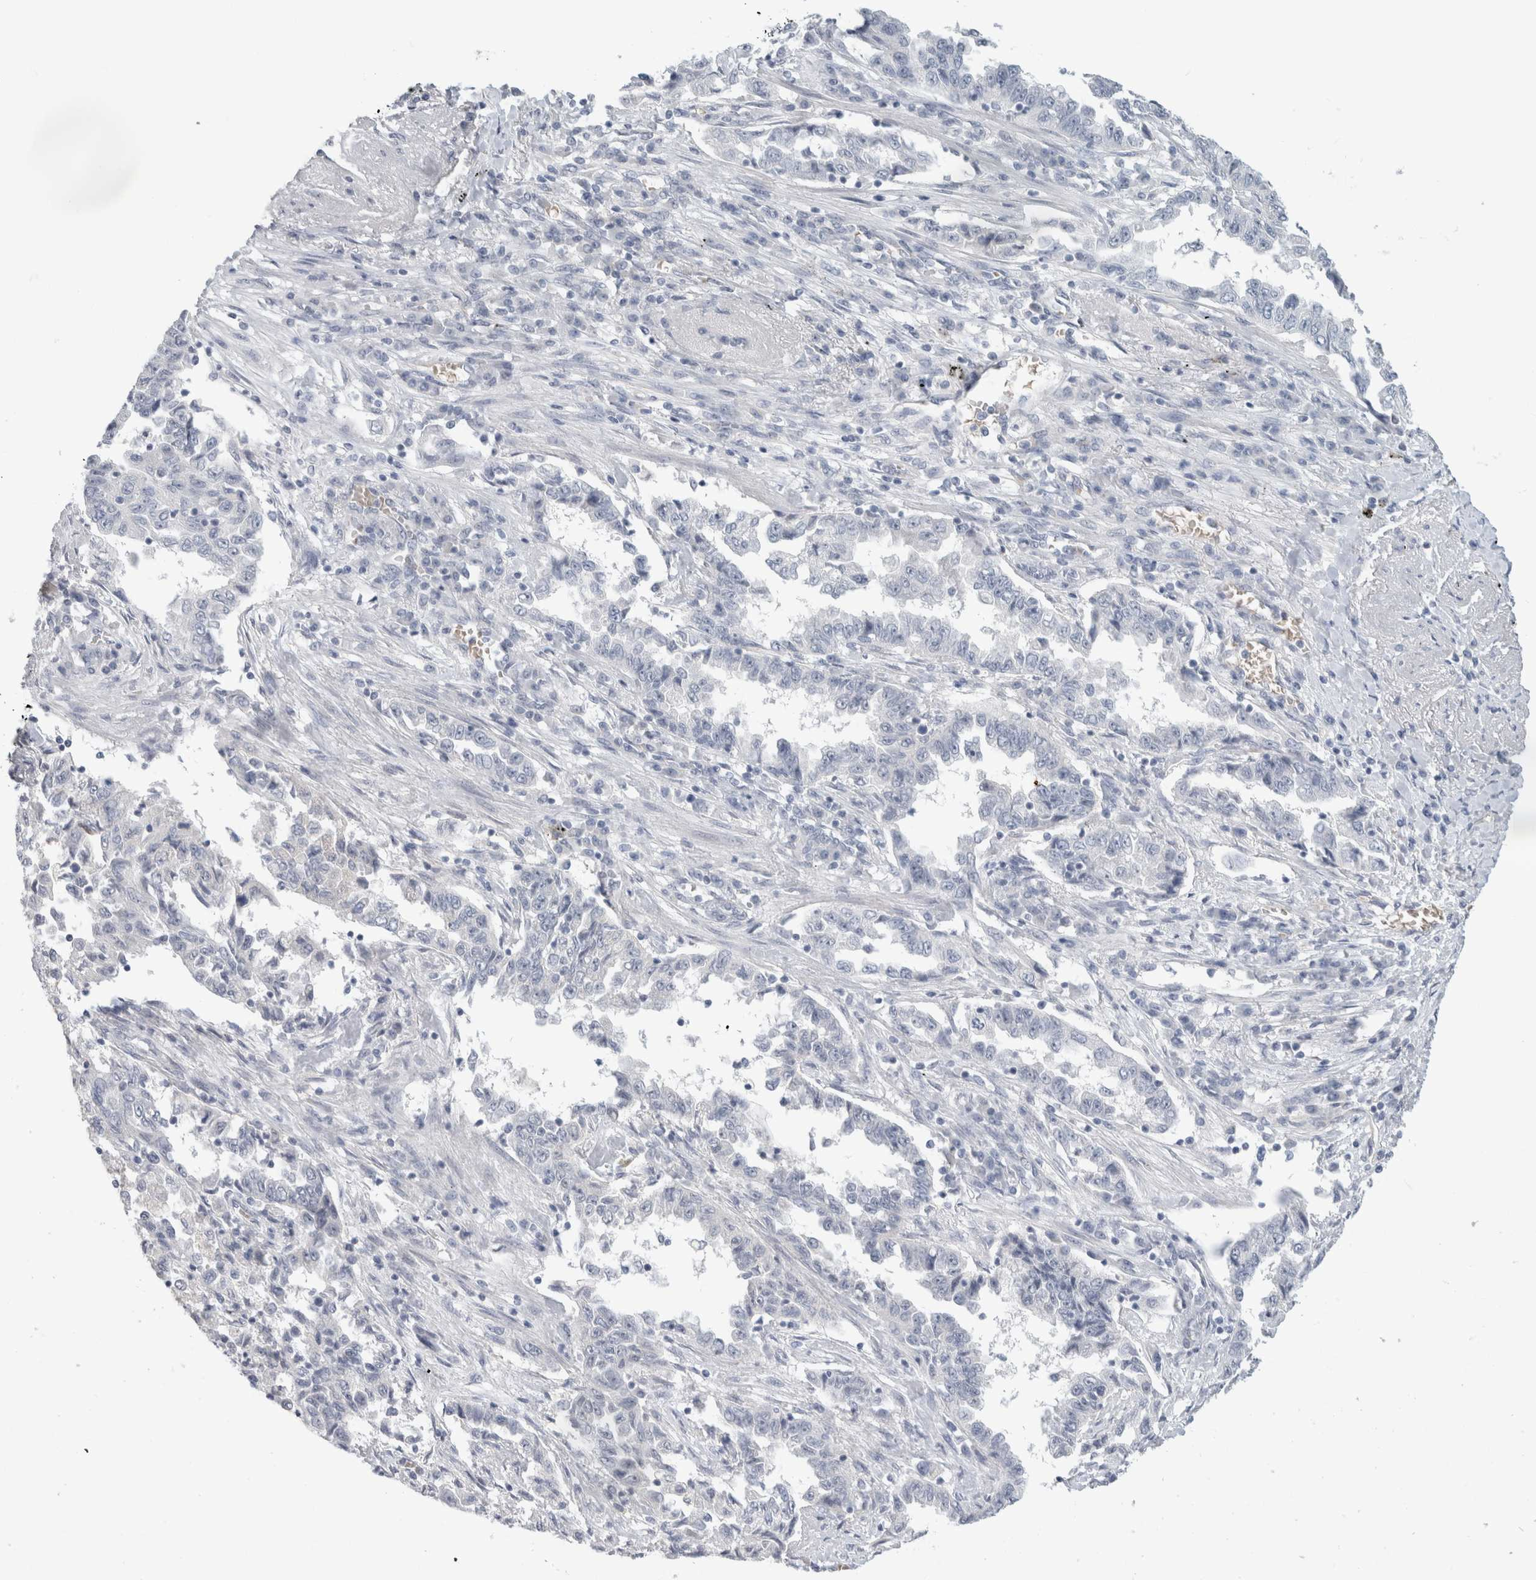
{"staining": {"intensity": "negative", "quantity": "none", "location": "none"}, "tissue": "lung cancer", "cell_type": "Tumor cells", "image_type": "cancer", "snomed": [{"axis": "morphology", "description": "Adenocarcinoma, NOS"}, {"axis": "topography", "description": "Lung"}], "caption": "IHC photomicrograph of adenocarcinoma (lung) stained for a protein (brown), which exhibits no staining in tumor cells. (Stains: DAB immunohistochemistry with hematoxylin counter stain, Microscopy: brightfield microscopy at high magnification).", "gene": "FMR1NB", "patient": {"sex": "female", "age": 51}}